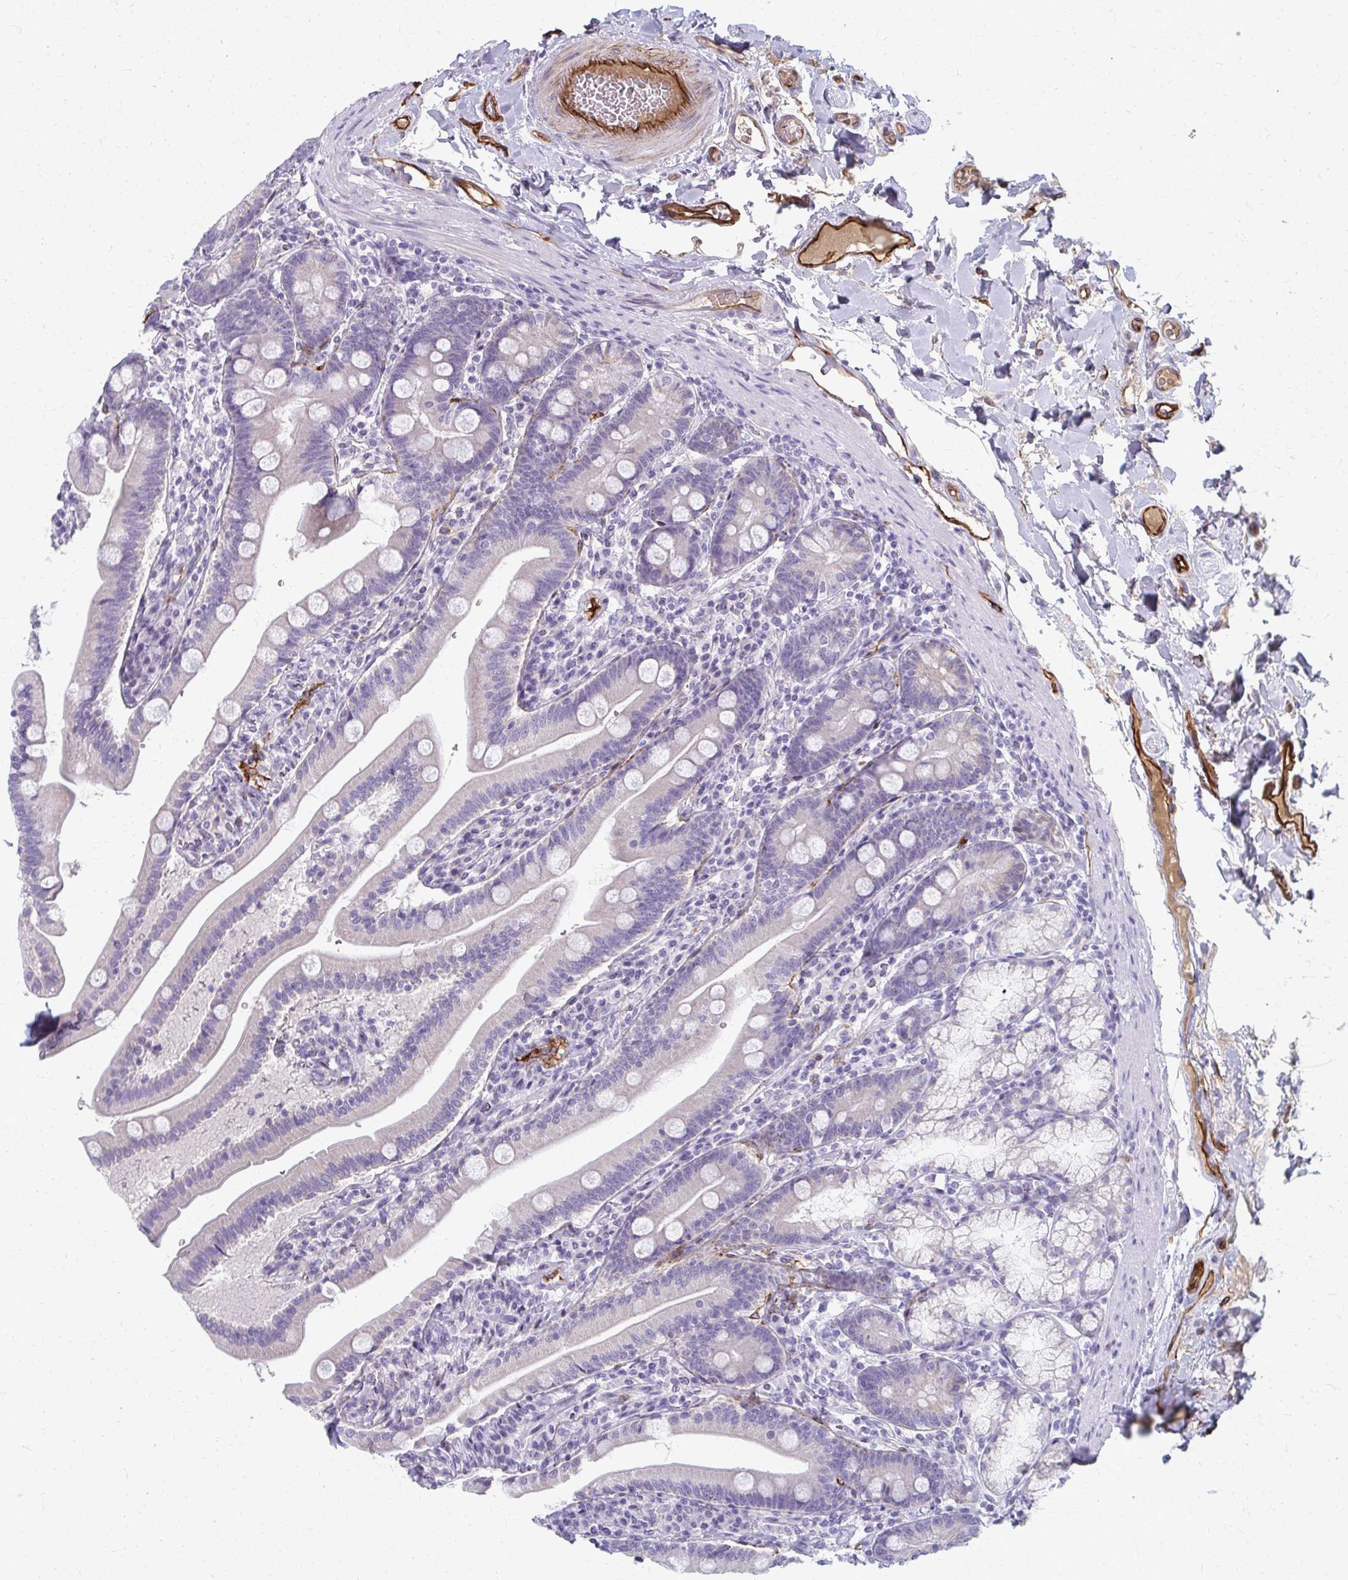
{"staining": {"intensity": "negative", "quantity": "none", "location": "none"}, "tissue": "duodenum", "cell_type": "Glandular cells", "image_type": "normal", "snomed": [{"axis": "morphology", "description": "Normal tissue, NOS"}, {"axis": "topography", "description": "Duodenum"}], "caption": "This is an immunohistochemistry micrograph of benign duodenum. There is no positivity in glandular cells.", "gene": "ADIPOQ", "patient": {"sex": "female", "age": 67}}